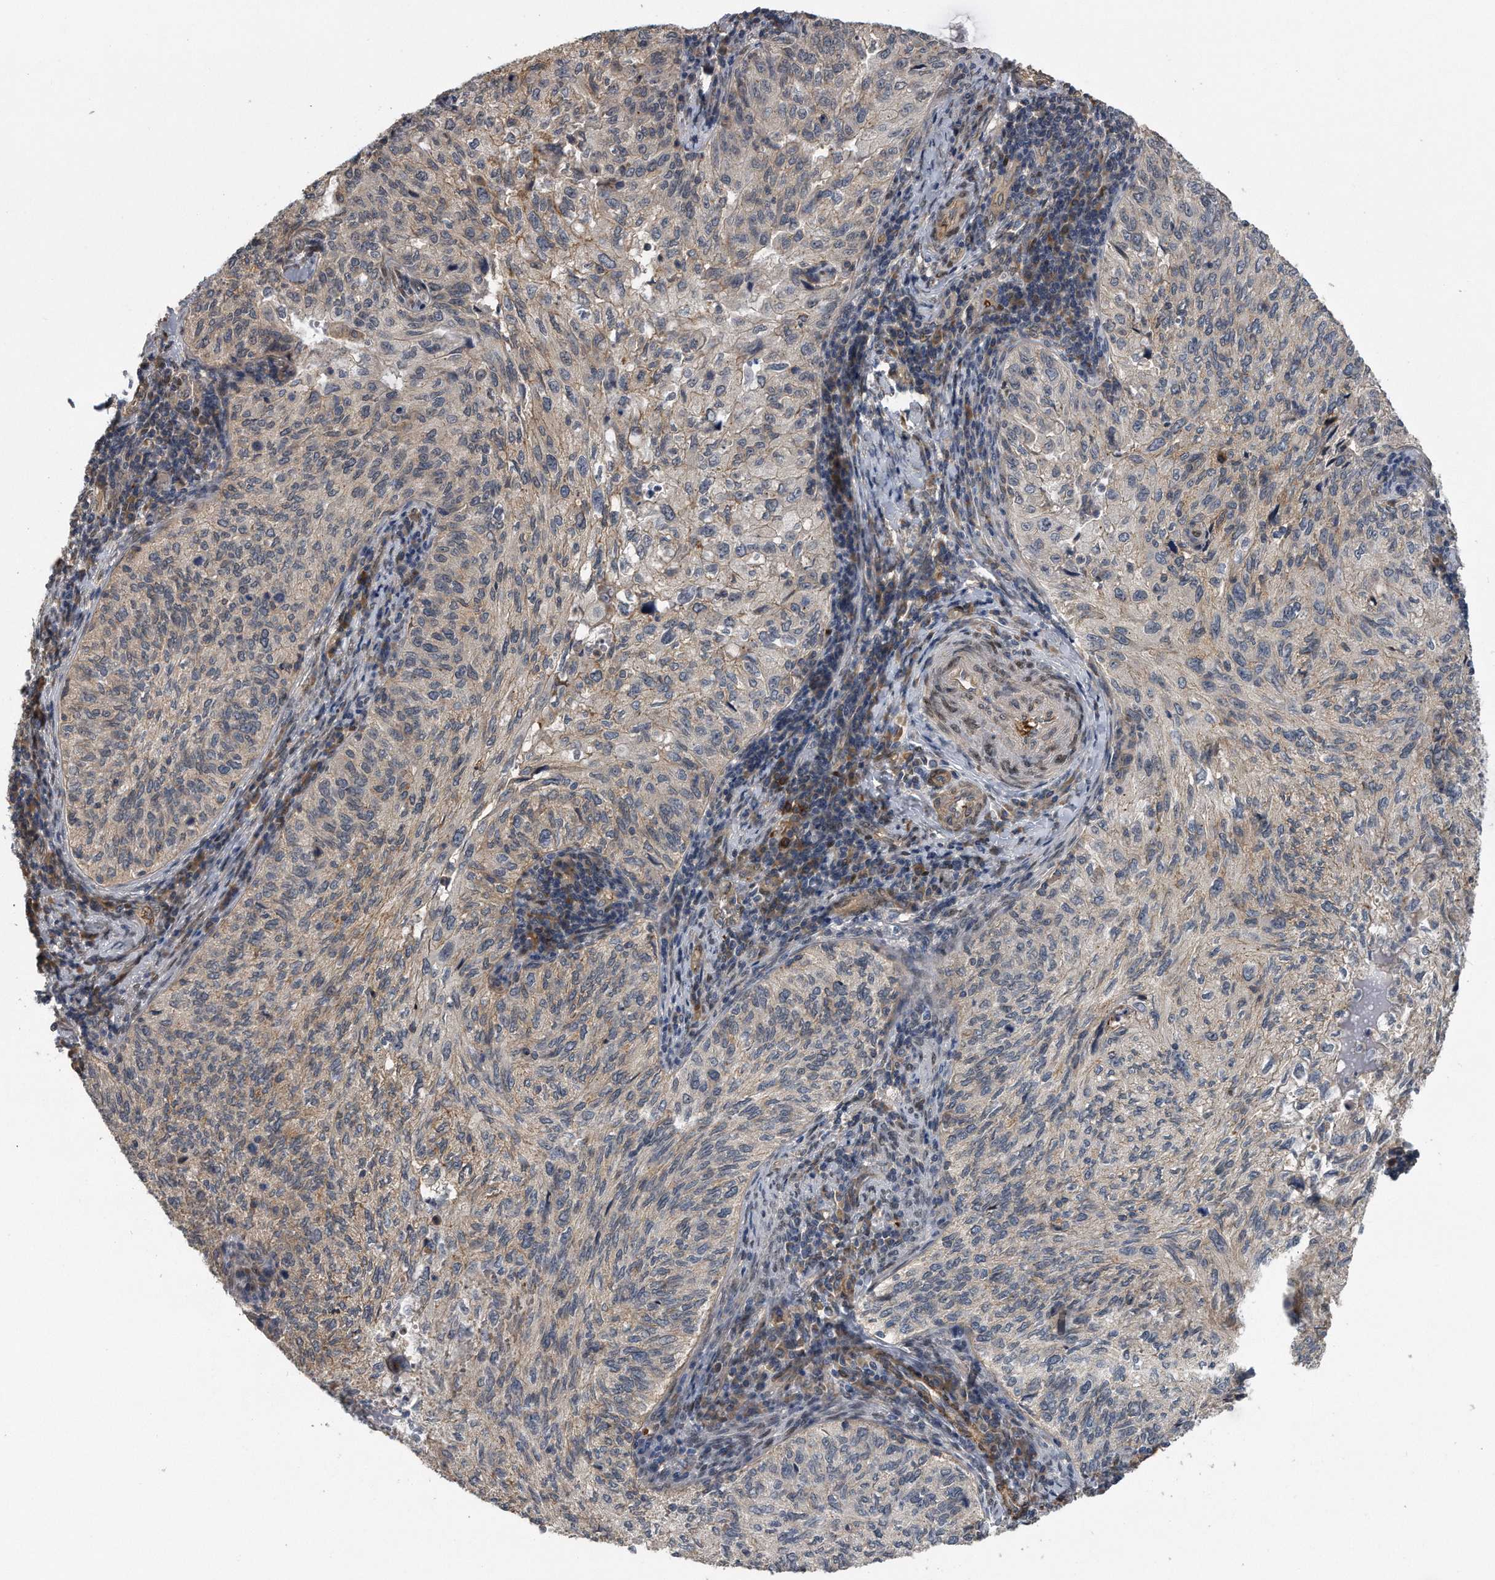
{"staining": {"intensity": "weak", "quantity": "<25%", "location": "cytoplasmic/membranous"}, "tissue": "cervical cancer", "cell_type": "Tumor cells", "image_type": "cancer", "snomed": [{"axis": "morphology", "description": "Squamous cell carcinoma, NOS"}, {"axis": "topography", "description": "Cervix"}], "caption": "The micrograph displays no staining of tumor cells in squamous cell carcinoma (cervical). (DAB (3,3'-diaminobenzidine) immunohistochemistry (IHC), high magnification).", "gene": "ZNF79", "patient": {"sex": "female", "age": 30}}